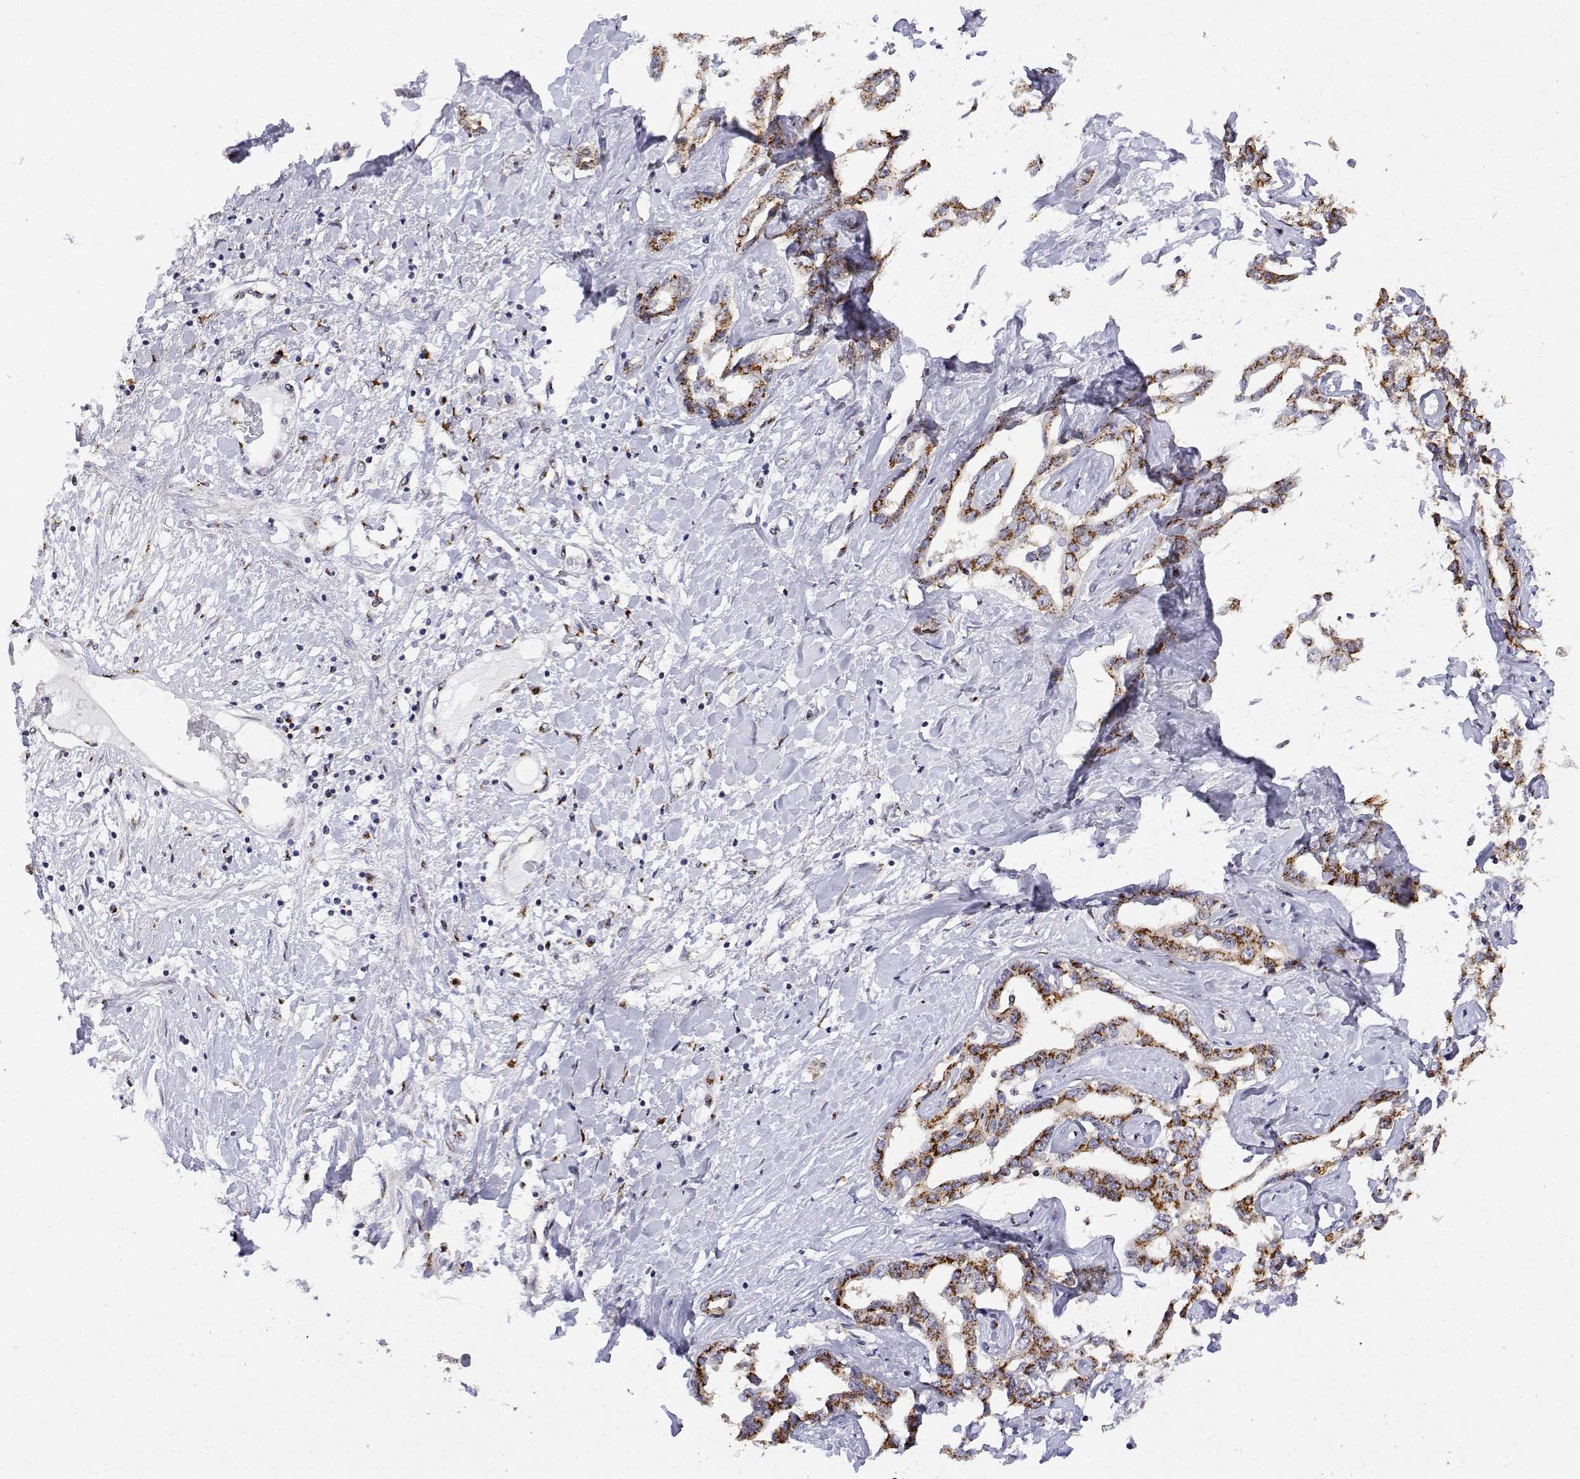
{"staining": {"intensity": "strong", "quantity": ">75%", "location": "cytoplasmic/membranous"}, "tissue": "liver cancer", "cell_type": "Tumor cells", "image_type": "cancer", "snomed": [{"axis": "morphology", "description": "Cholangiocarcinoma"}, {"axis": "topography", "description": "Liver"}], "caption": "Liver cancer stained with a brown dye exhibits strong cytoplasmic/membranous positive expression in about >75% of tumor cells.", "gene": "YIPF3", "patient": {"sex": "male", "age": 59}}